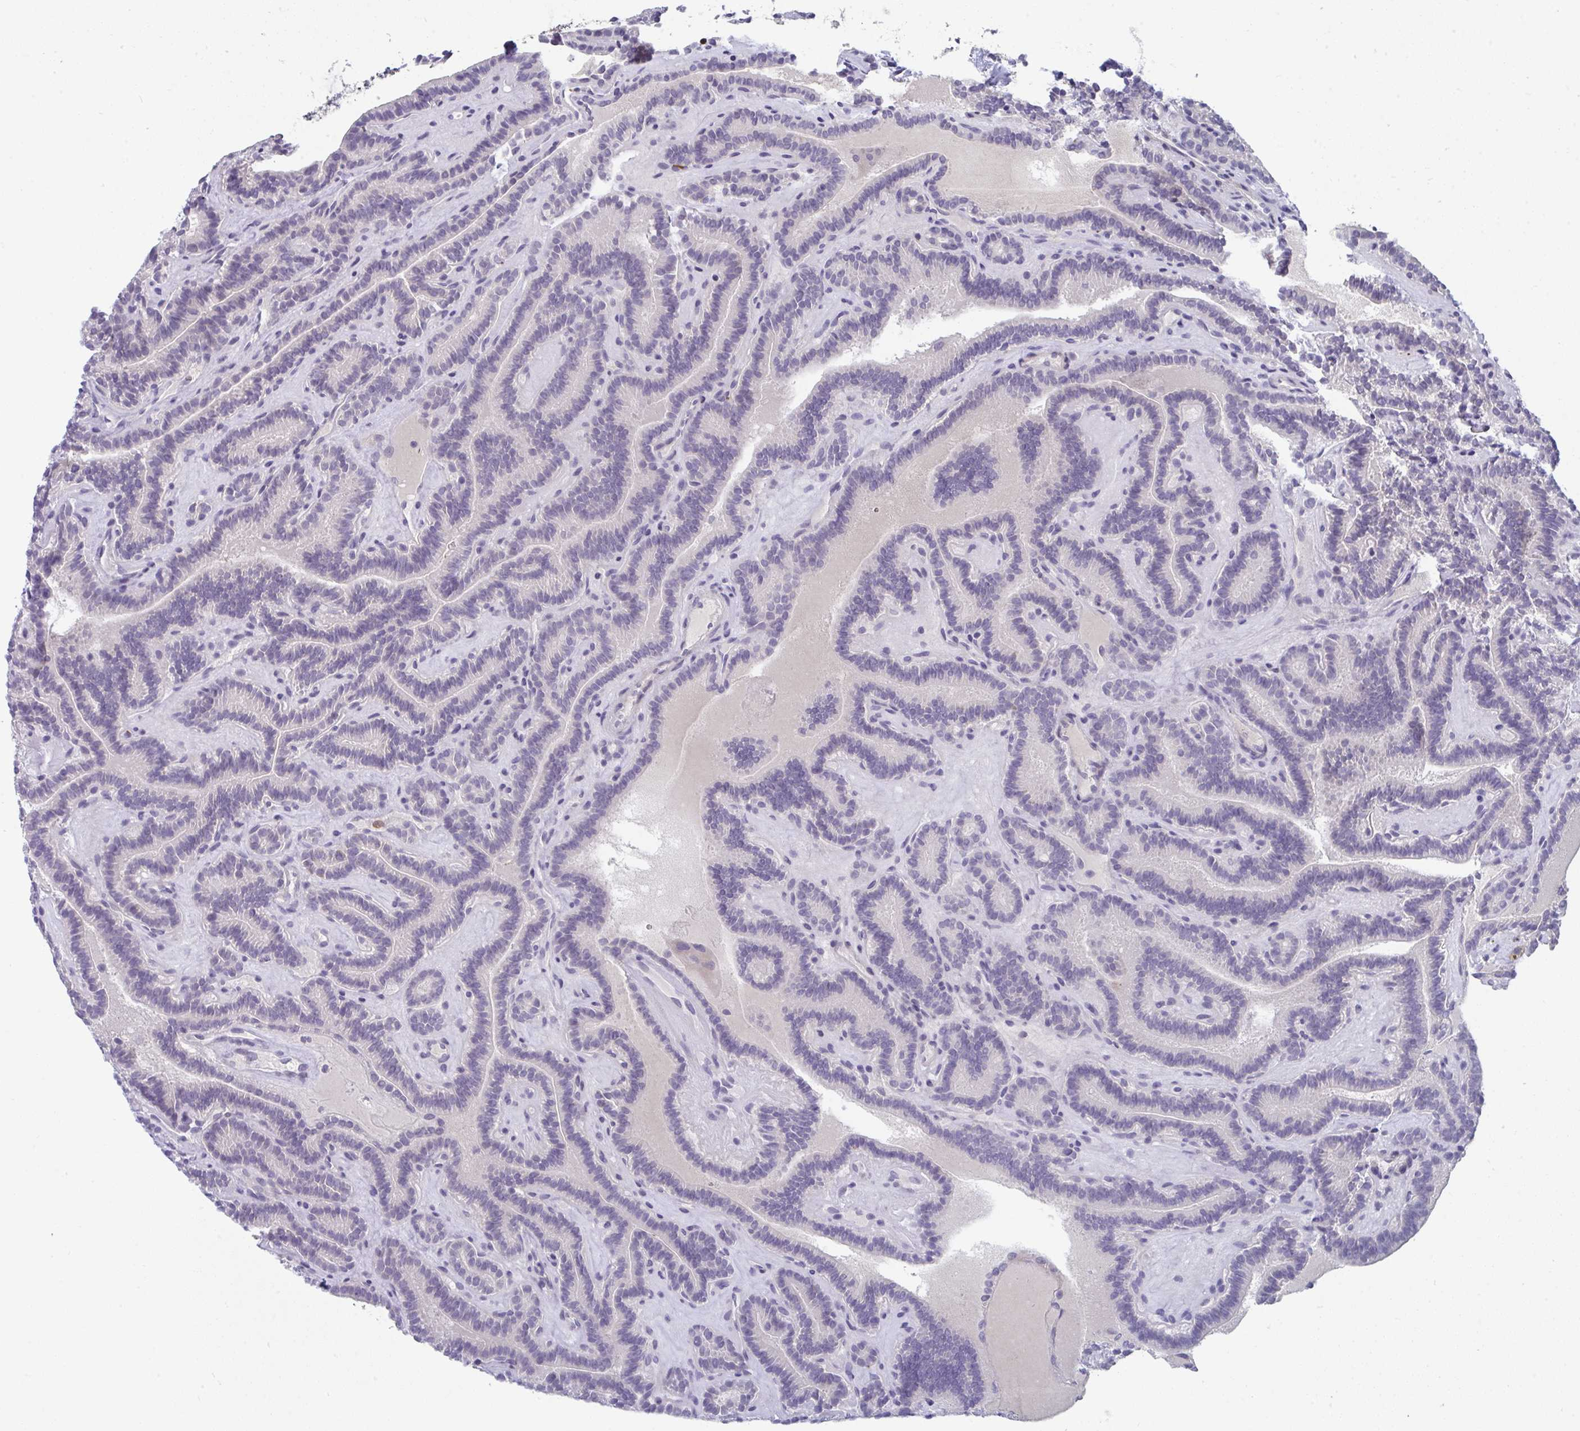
{"staining": {"intensity": "negative", "quantity": "none", "location": "none"}, "tissue": "thyroid cancer", "cell_type": "Tumor cells", "image_type": "cancer", "snomed": [{"axis": "morphology", "description": "Papillary adenocarcinoma, NOS"}, {"axis": "topography", "description": "Thyroid gland"}], "caption": "IHC of thyroid papillary adenocarcinoma reveals no expression in tumor cells.", "gene": "AOC2", "patient": {"sex": "female", "age": 21}}